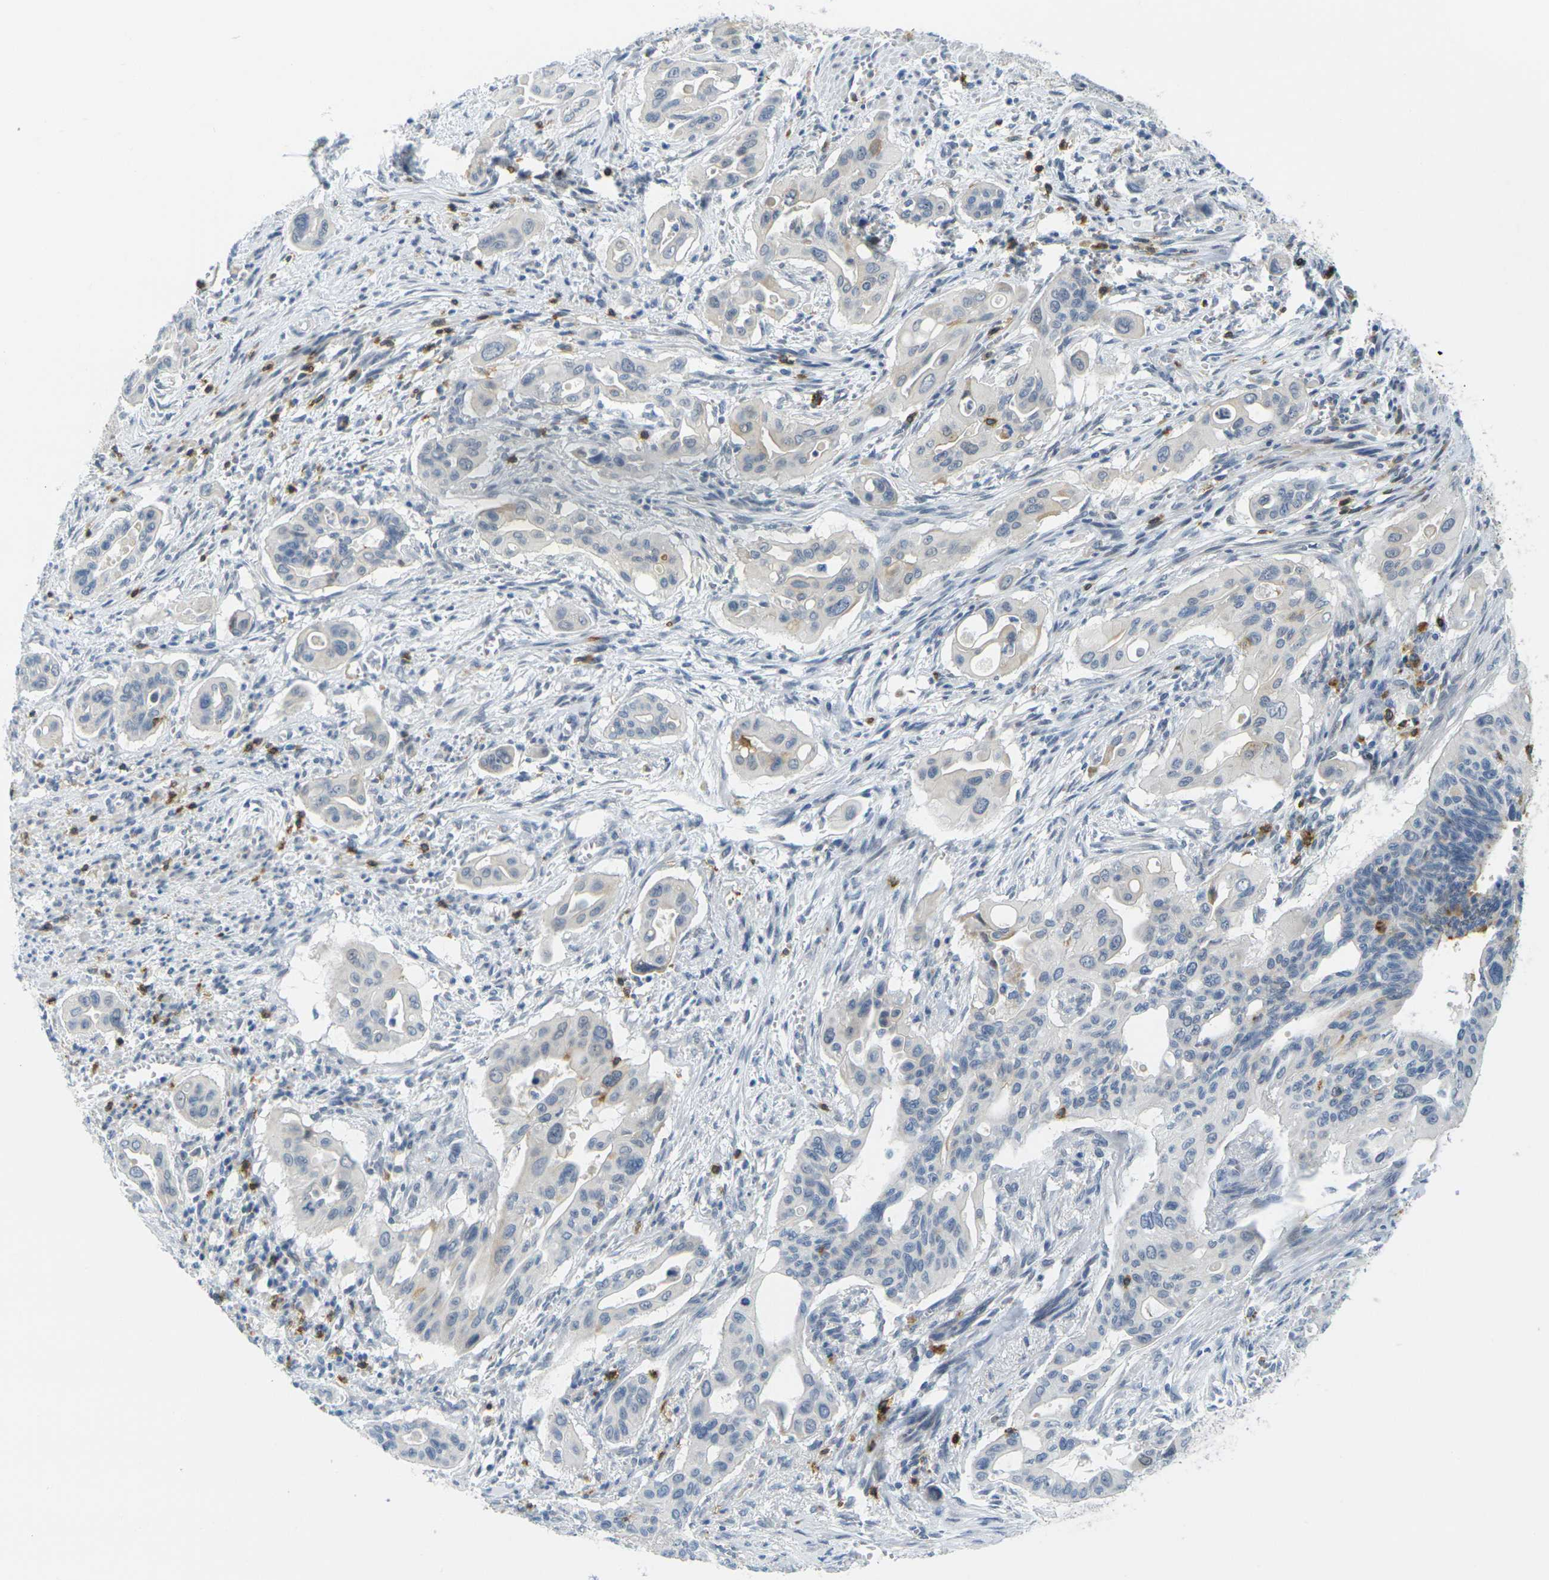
{"staining": {"intensity": "negative", "quantity": "none", "location": "none"}, "tissue": "pancreatic cancer", "cell_type": "Tumor cells", "image_type": "cancer", "snomed": [{"axis": "morphology", "description": "Adenocarcinoma, NOS"}, {"axis": "topography", "description": "Pancreas"}], "caption": "Tumor cells are negative for brown protein staining in adenocarcinoma (pancreatic).", "gene": "CD3D", "patient": {"sex": "male", "age": 77}}